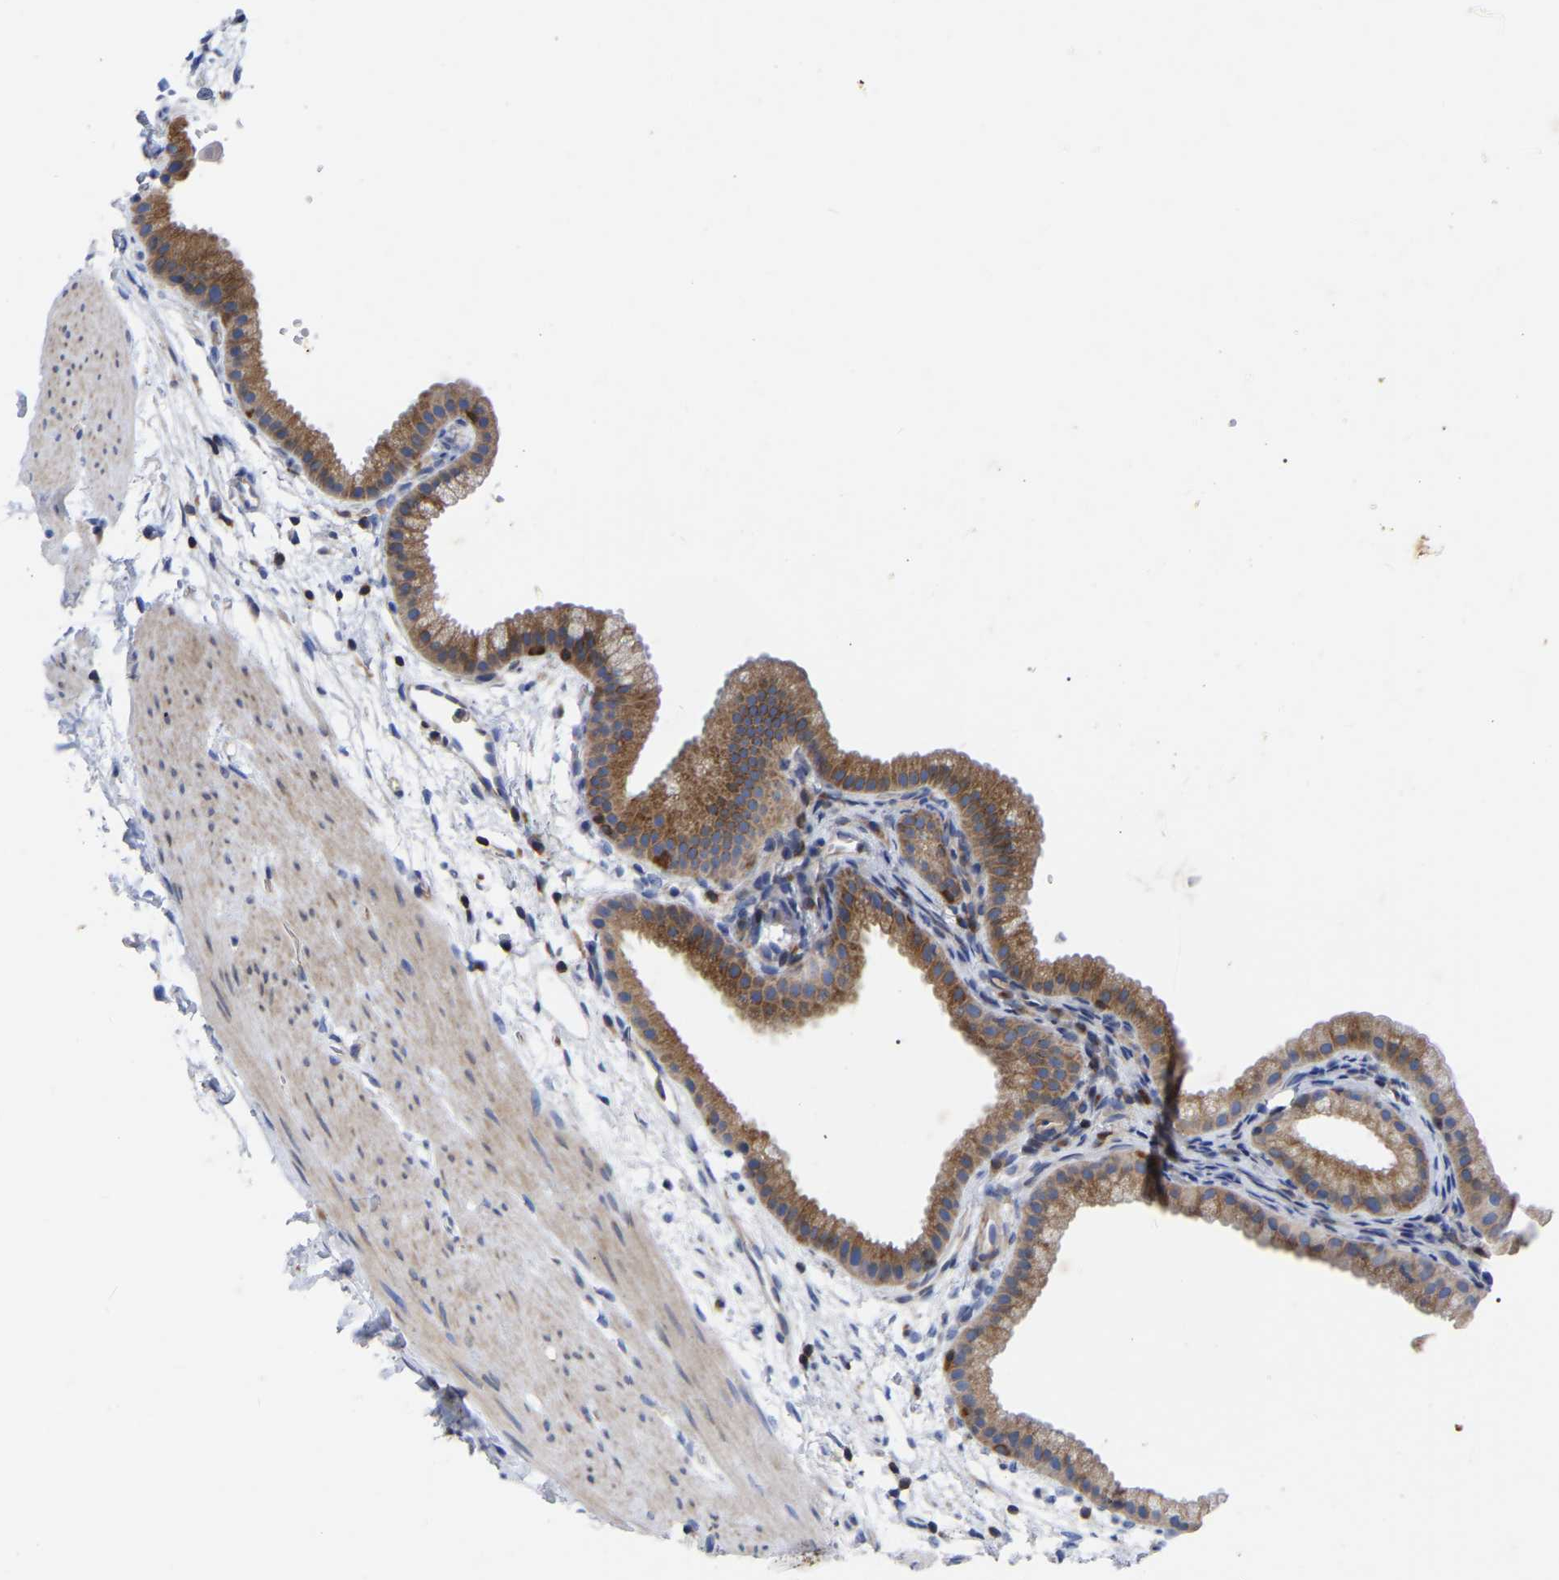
{"staining": {"intensity": "strong", "quantity": ">75%", "location": "cytoplasmic/membranous"}, "tissue": "gallbladder", "cell_type": "Glandular cells", "image_type": "normal", "snomed": [{"axis": "morphology", "description": "Normal tissue, NOS"}, {"axis": "topography", "description": "Gallbladder"}], "caption": "Immunohistochemical staining of unremarkable human gallbladder displays >75% levels of strong cytoplasmic/membranous protein staining in approximately >75% of glandular cells.", "gene": "PTPN7", "patient": {"sex": "female", "age": 64}}